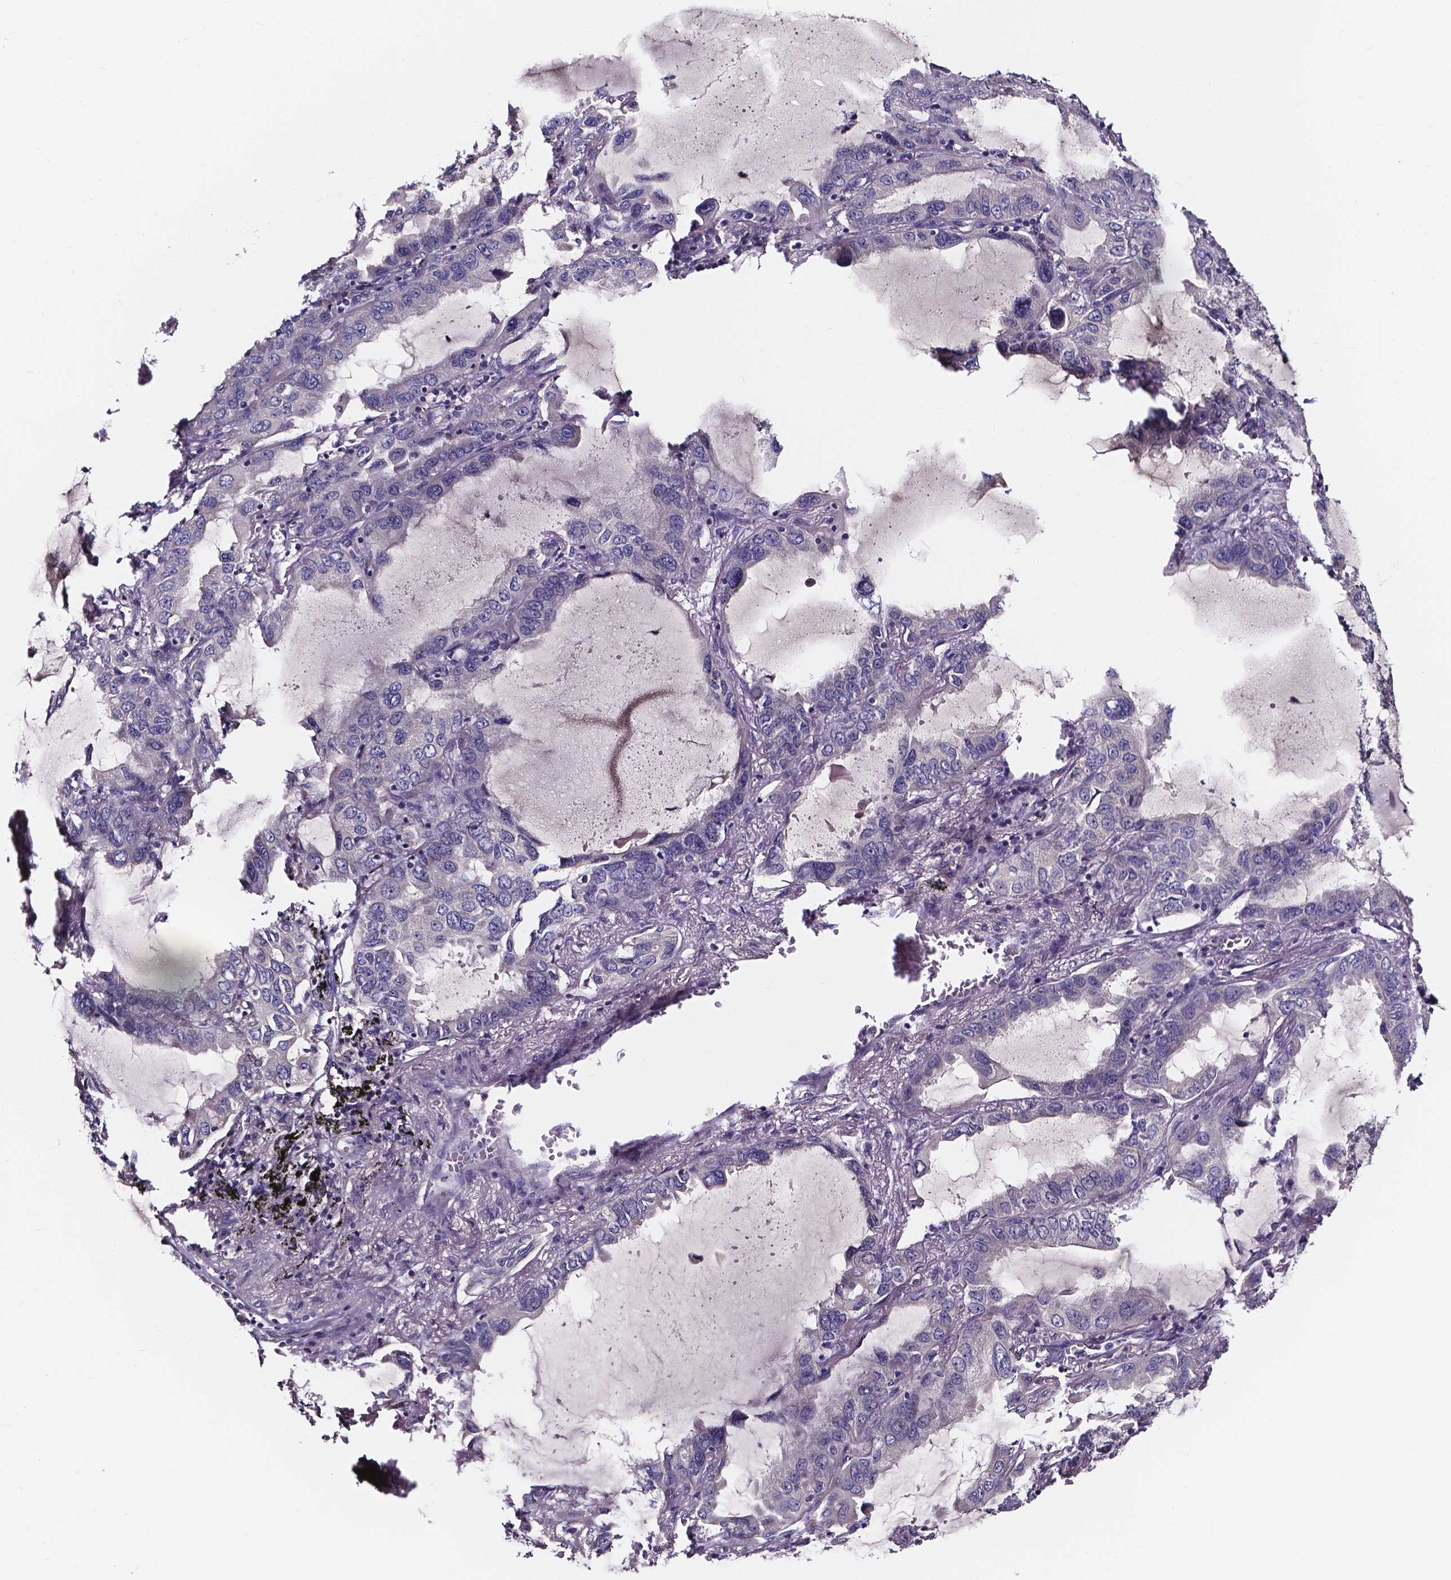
{"staining": {"intensity": "negative", "quantity": "none", "location": "none"}, "tissue": "lung cancer", "cell_type": "Tumor cells", "image_type": "cancer", "snomed": [{"axis": "morphology", "description": "Adenocarcinoma, NOS"}, {"axis": "topography", "description": "Lung"}], "caption": "This is an IHC image of human adenocarcinoma (lung). There is no positivity in tumor cells.", "gene": "SPOCD1", "patient": {"sex": "male", "age": 64}}